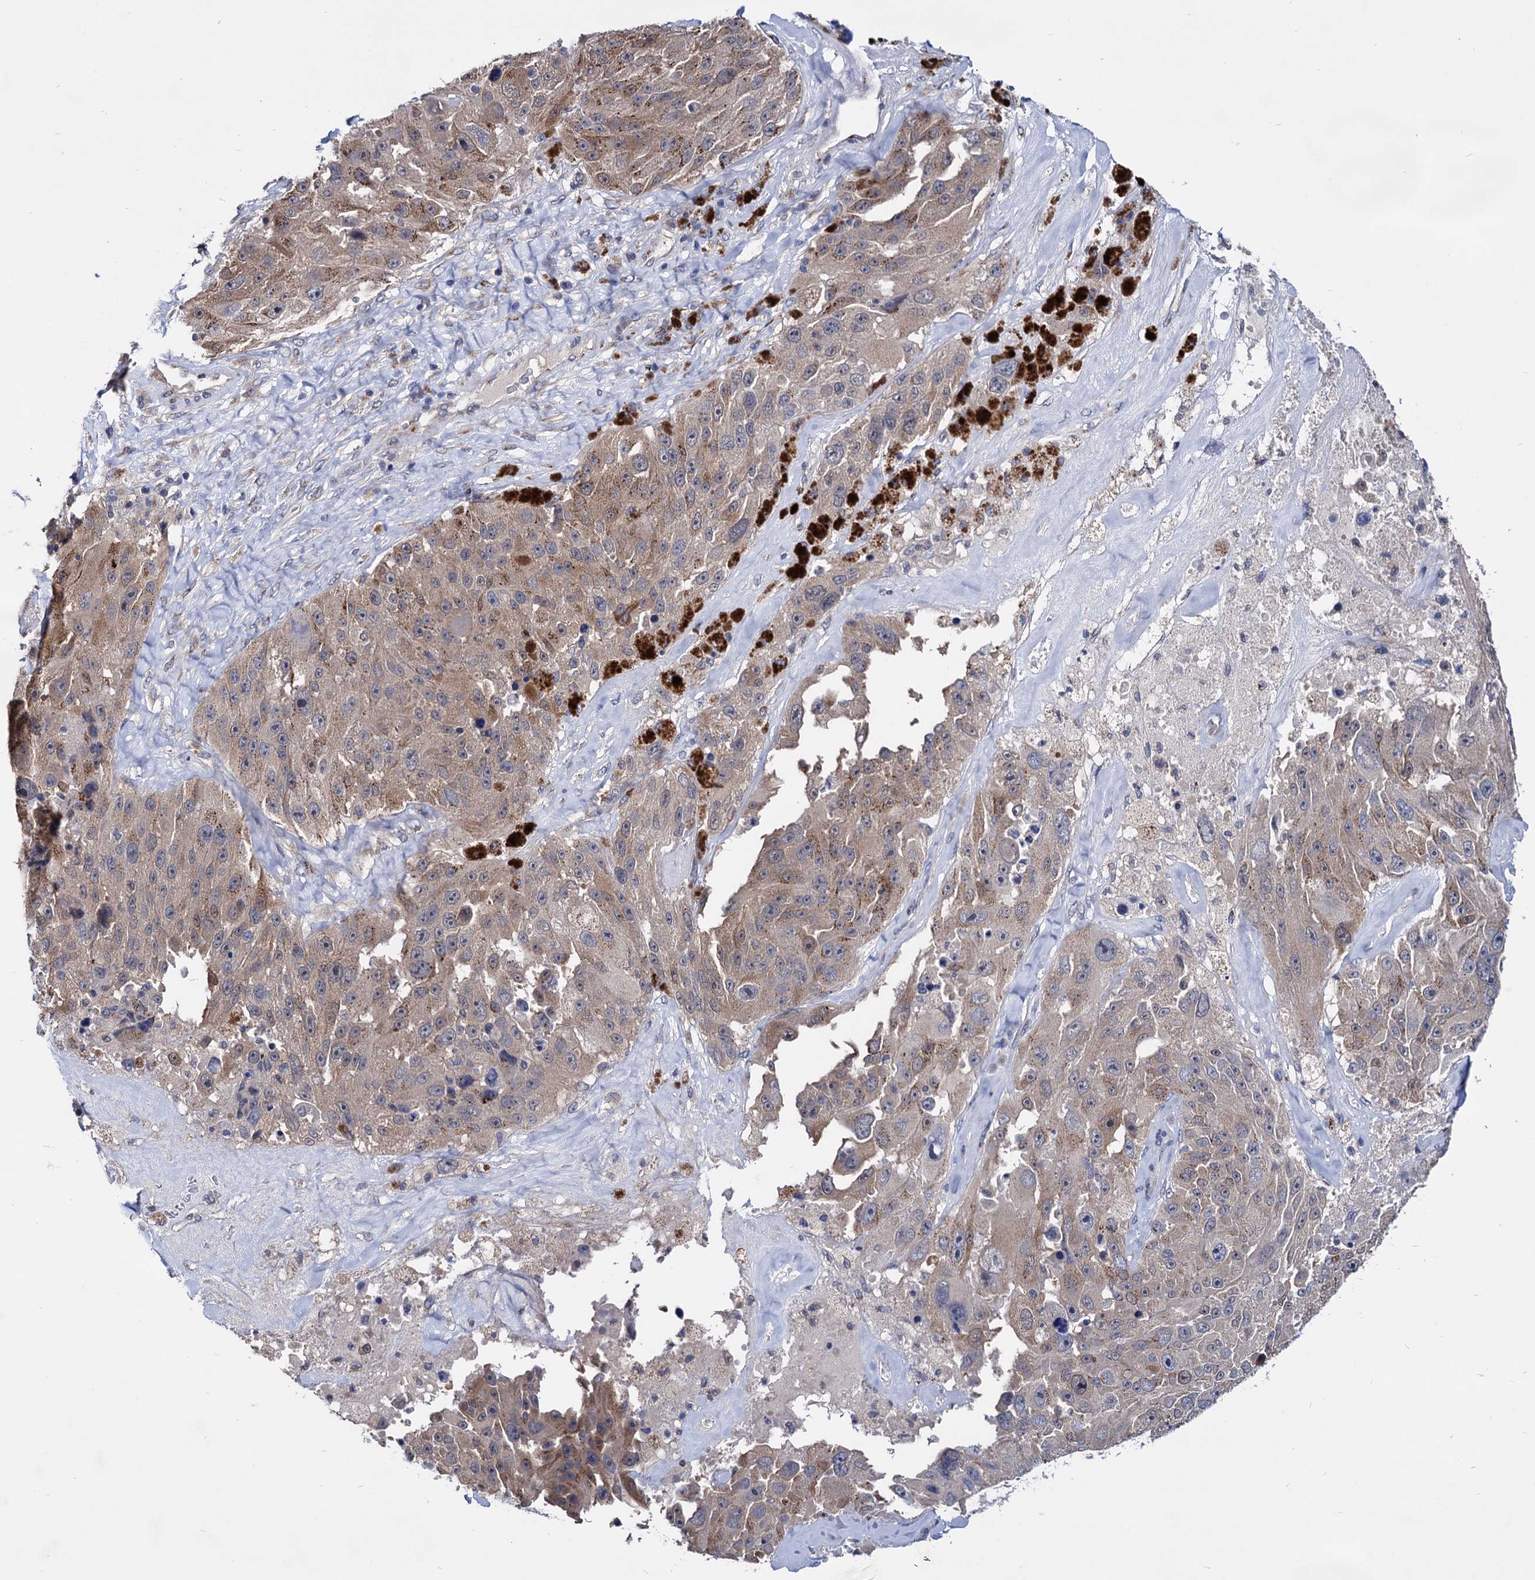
{"staining": {"intensity": "moderate", "quantity": "25%-75%", "location": "cytoplasmic/membranous"}, "tissue": "melanoma", "cell_type": "Tumor cells", "image_type": "cancer", "snomed": [{"axis": "morphology", "description": "Malignant melanoma, Metastatic site"}, {"axis": "topography", "description": "Lymph node"}], "caption": "High-power microscopy captured an IHC image of malignant melanoma (metastatic site), revealing moderate cytoplasmic/membranous staining in approximately 25%-75% of tumor cells. The protein is shown in brown color, while the nuclei are stained blue.", "gene": "ESD", "patient": {"sex": "male", "age": 62}}